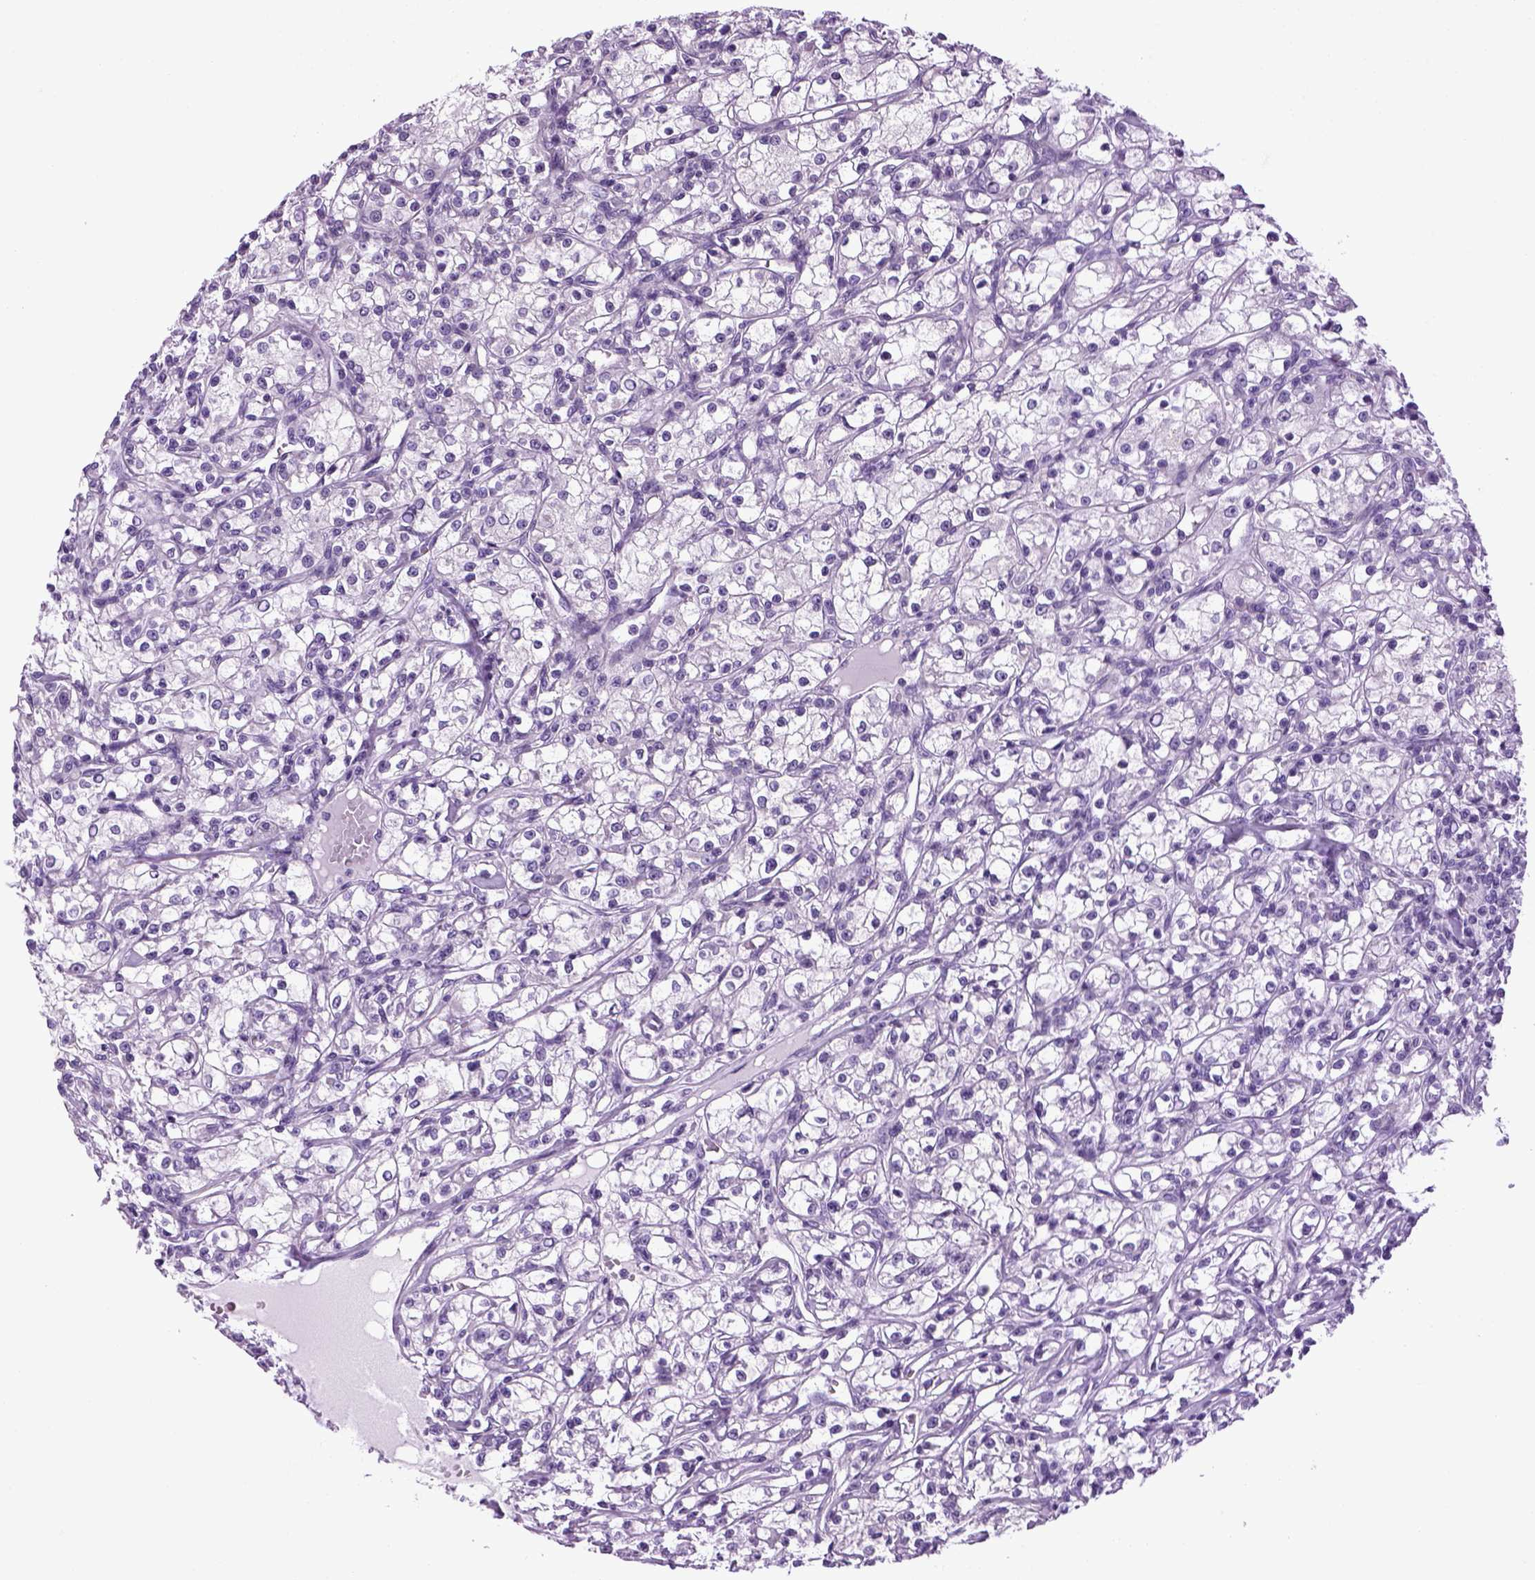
{"staining": {"intensity": "negative", "quantity": "none", "location": "none"}, "tissue": "renal cancer", "cell_type": "Tumor cells", "image_type": "cancer", "snomed": [{"axis": "morphology", "description": "Adenocarcinoma, NOS"}, {"axis": "topography", "description": "Kidney"}], "caption": "Tumor cells show no significant protein positivity in renal cancer (adenocarcinoma).", "gene": "HMCN2", "patient": {"sex": "female", "age": 59}}